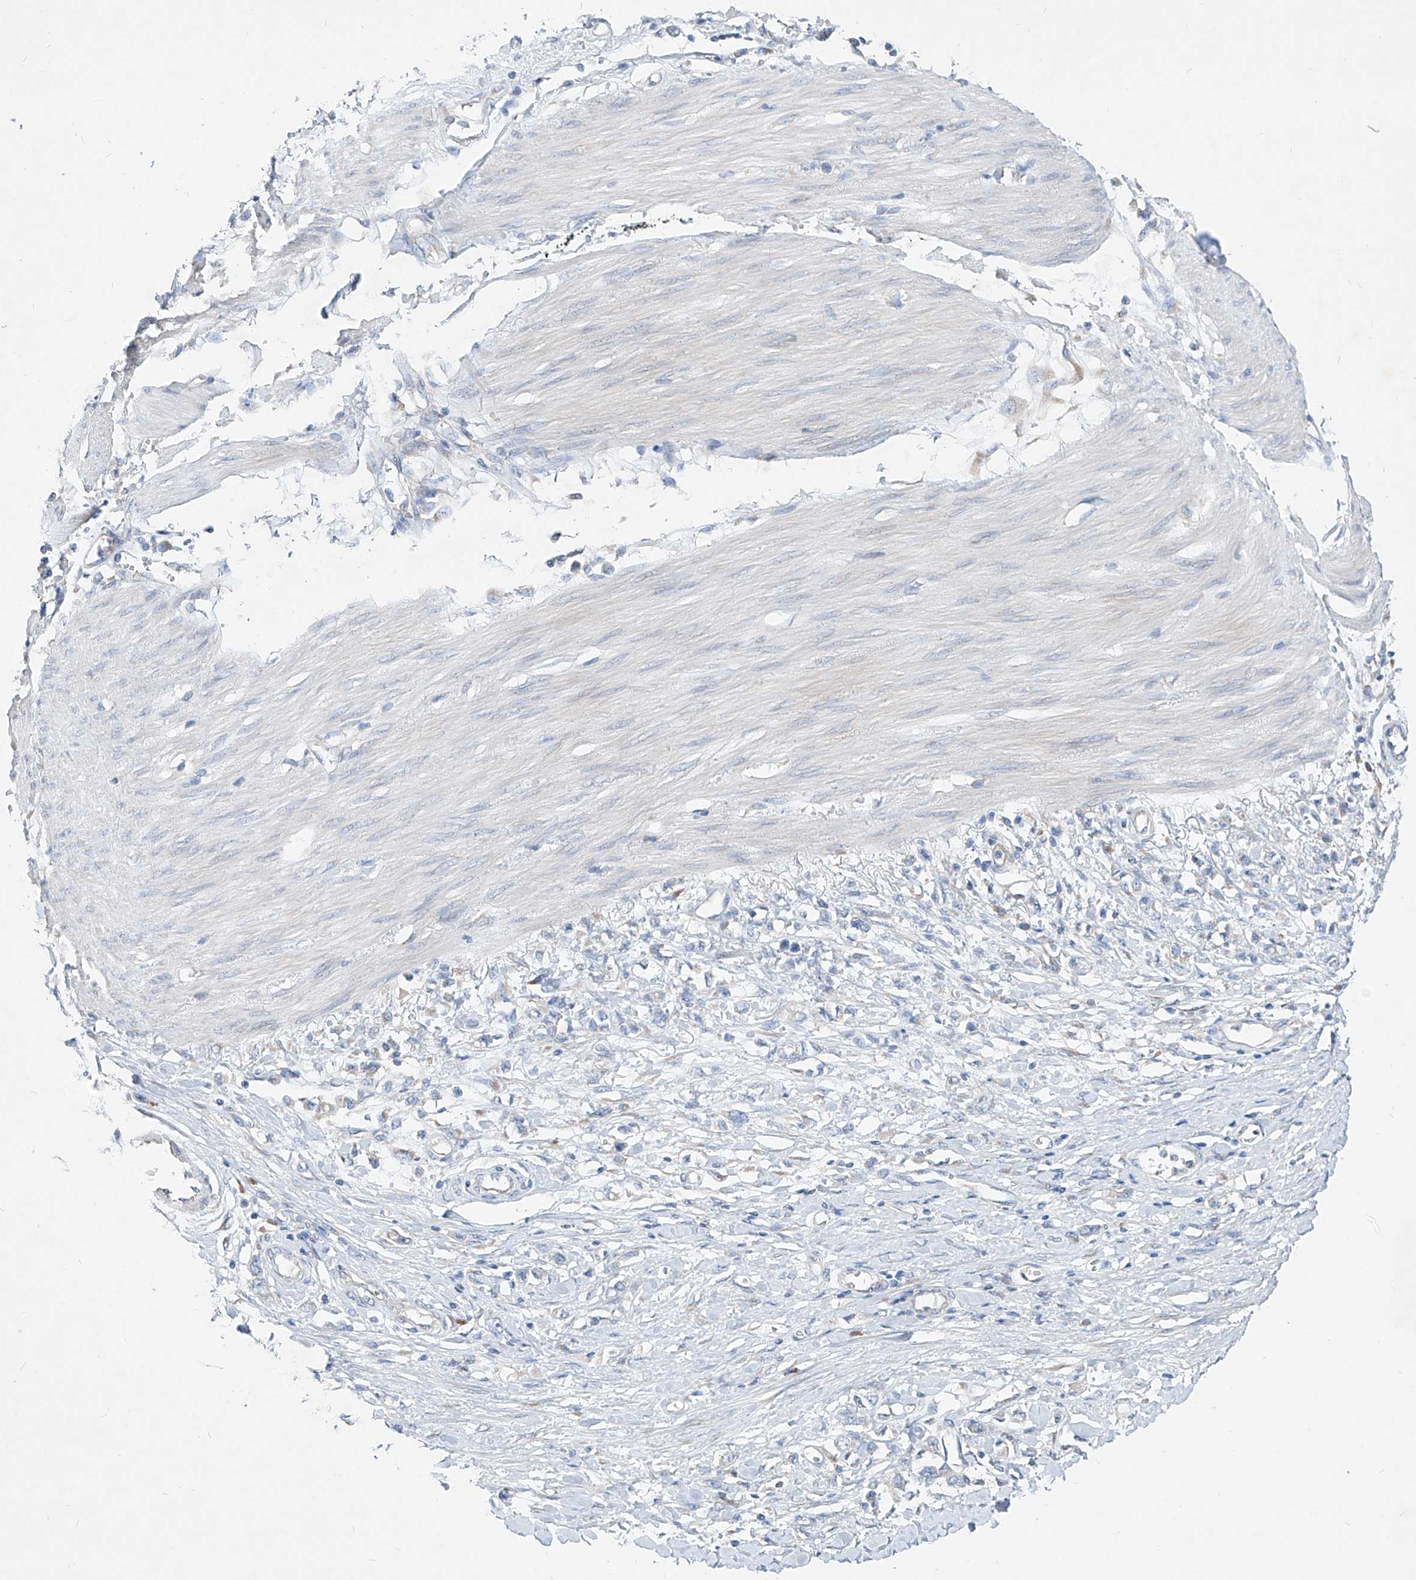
{"staining": {"intensity": "negative", "quantity": "none", "location": "none"}, "tissue": "stomach cancer", "cell_type": "Tumor cells", "image_type": "cancer", "snomed": [{"axis": "morphology", "description": "Adenocarcinoma, NOS"}, {"axis": "topography", "description": "Stomach"}], "caption": "This is a histopathology image of immunohistochemistry (IHC) staining of stomach adenocarcinoma, which shows no staining in tumor cells.", "gene": "UFL1", "patient": {"sex": "female", "age": 76}}